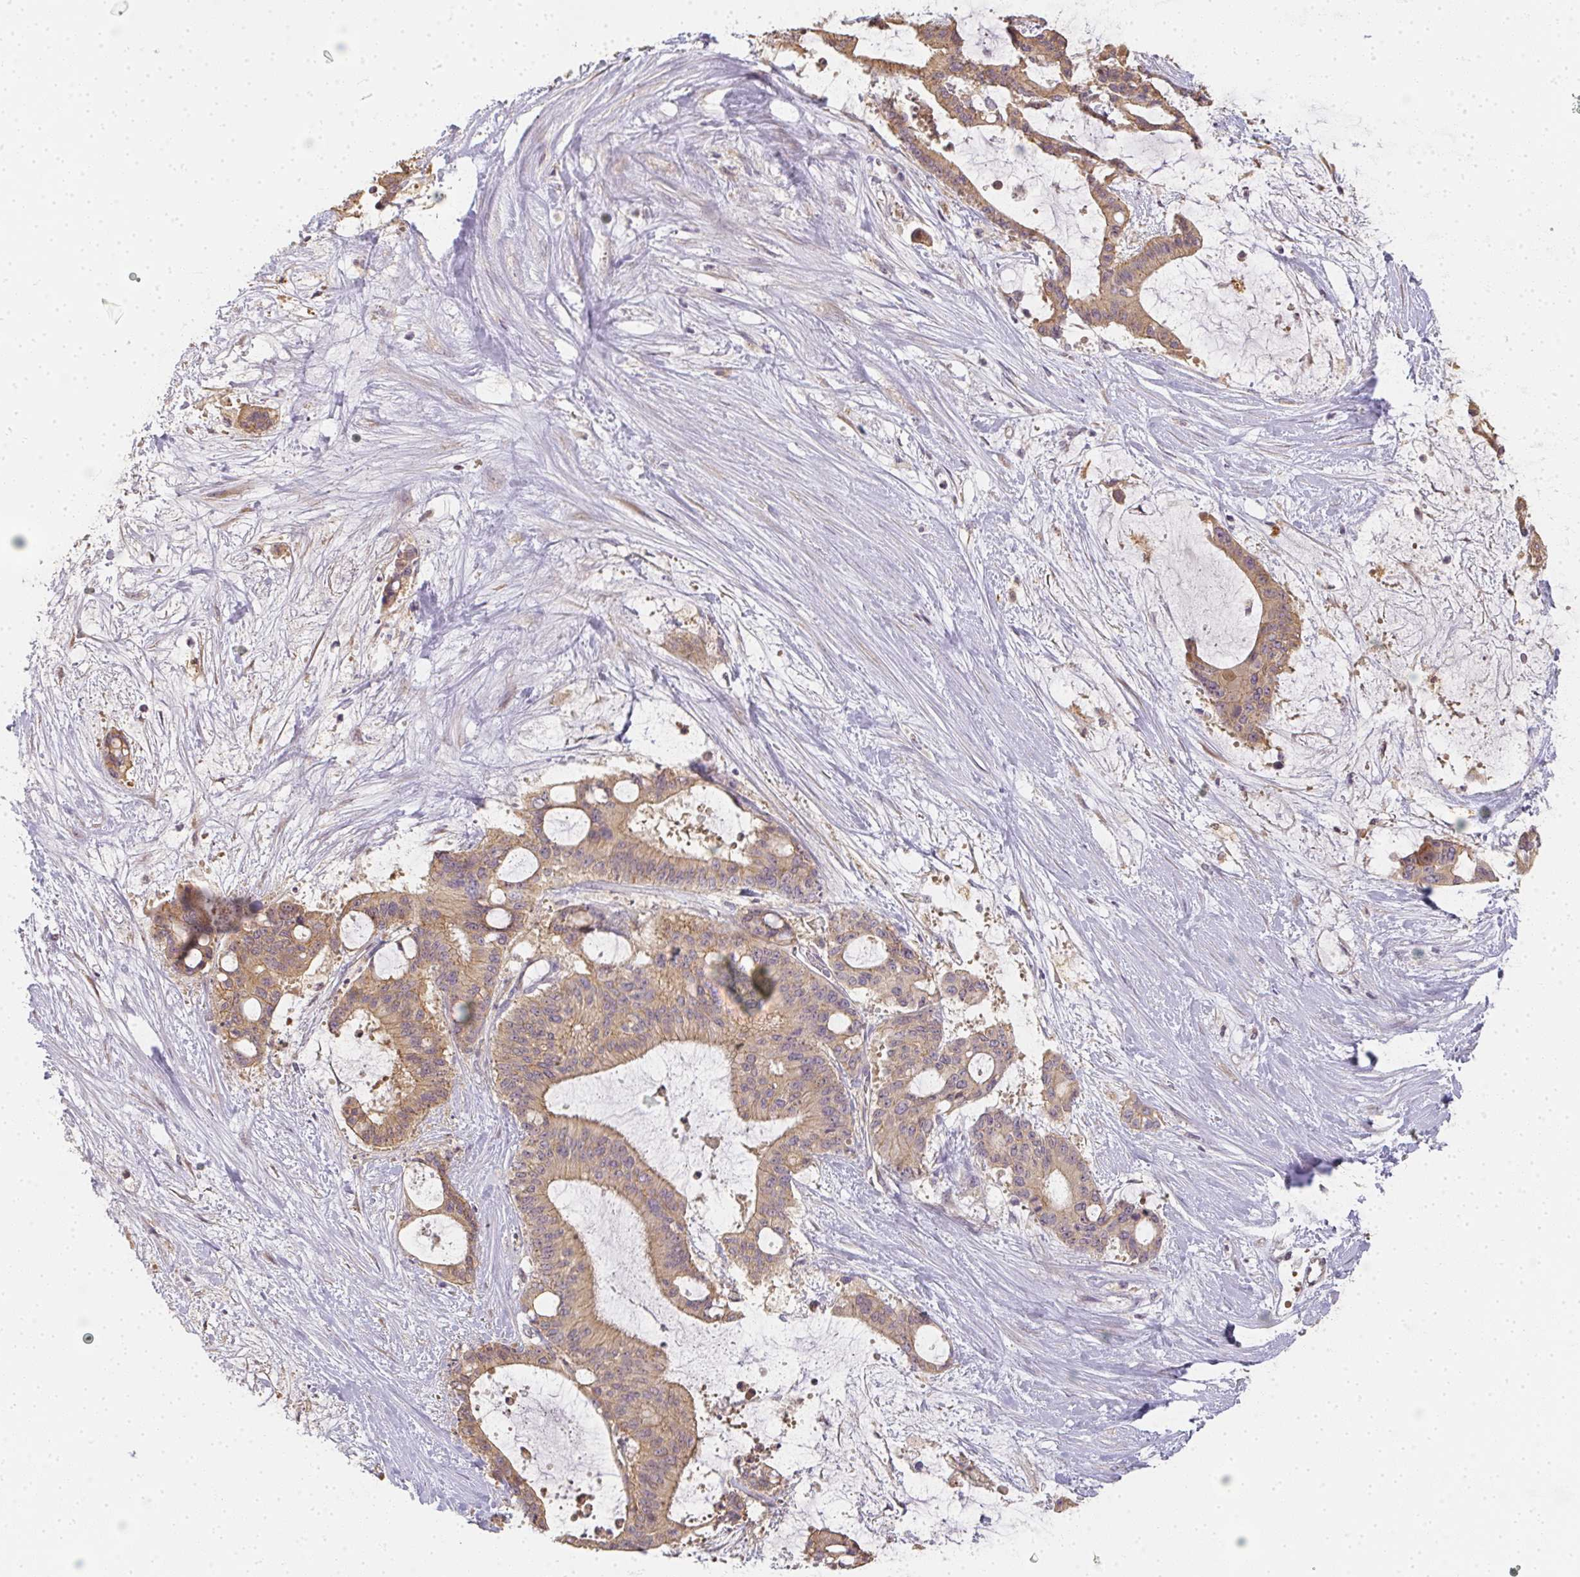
{"staining": {"intensity": "weak", "quantity": ">75%", "location": "cytoplasmic/membranous"}, "tissue": "liver cancer", "cell_type": "Tumor cells", "image_type": "cancer", "snomed": [{"axis": "morphology", "description": "Normal tissue, NOS"}, {"axis": "morphology", "description": "Cholangiocarcinoma"}, {"axis": "topography", "description": "Liver"}, {"axis": "topography", "description": "Peripheral nerve tissue"}], "caption": "Liver cholangiocarcinoma stained for a protein (brown) reveals weak cytoplasmic/membranous positive expression in approximately >75% of tumor cells.", "gene": "SLC35B3", "patient": {"sex": "female", "age": 73}}